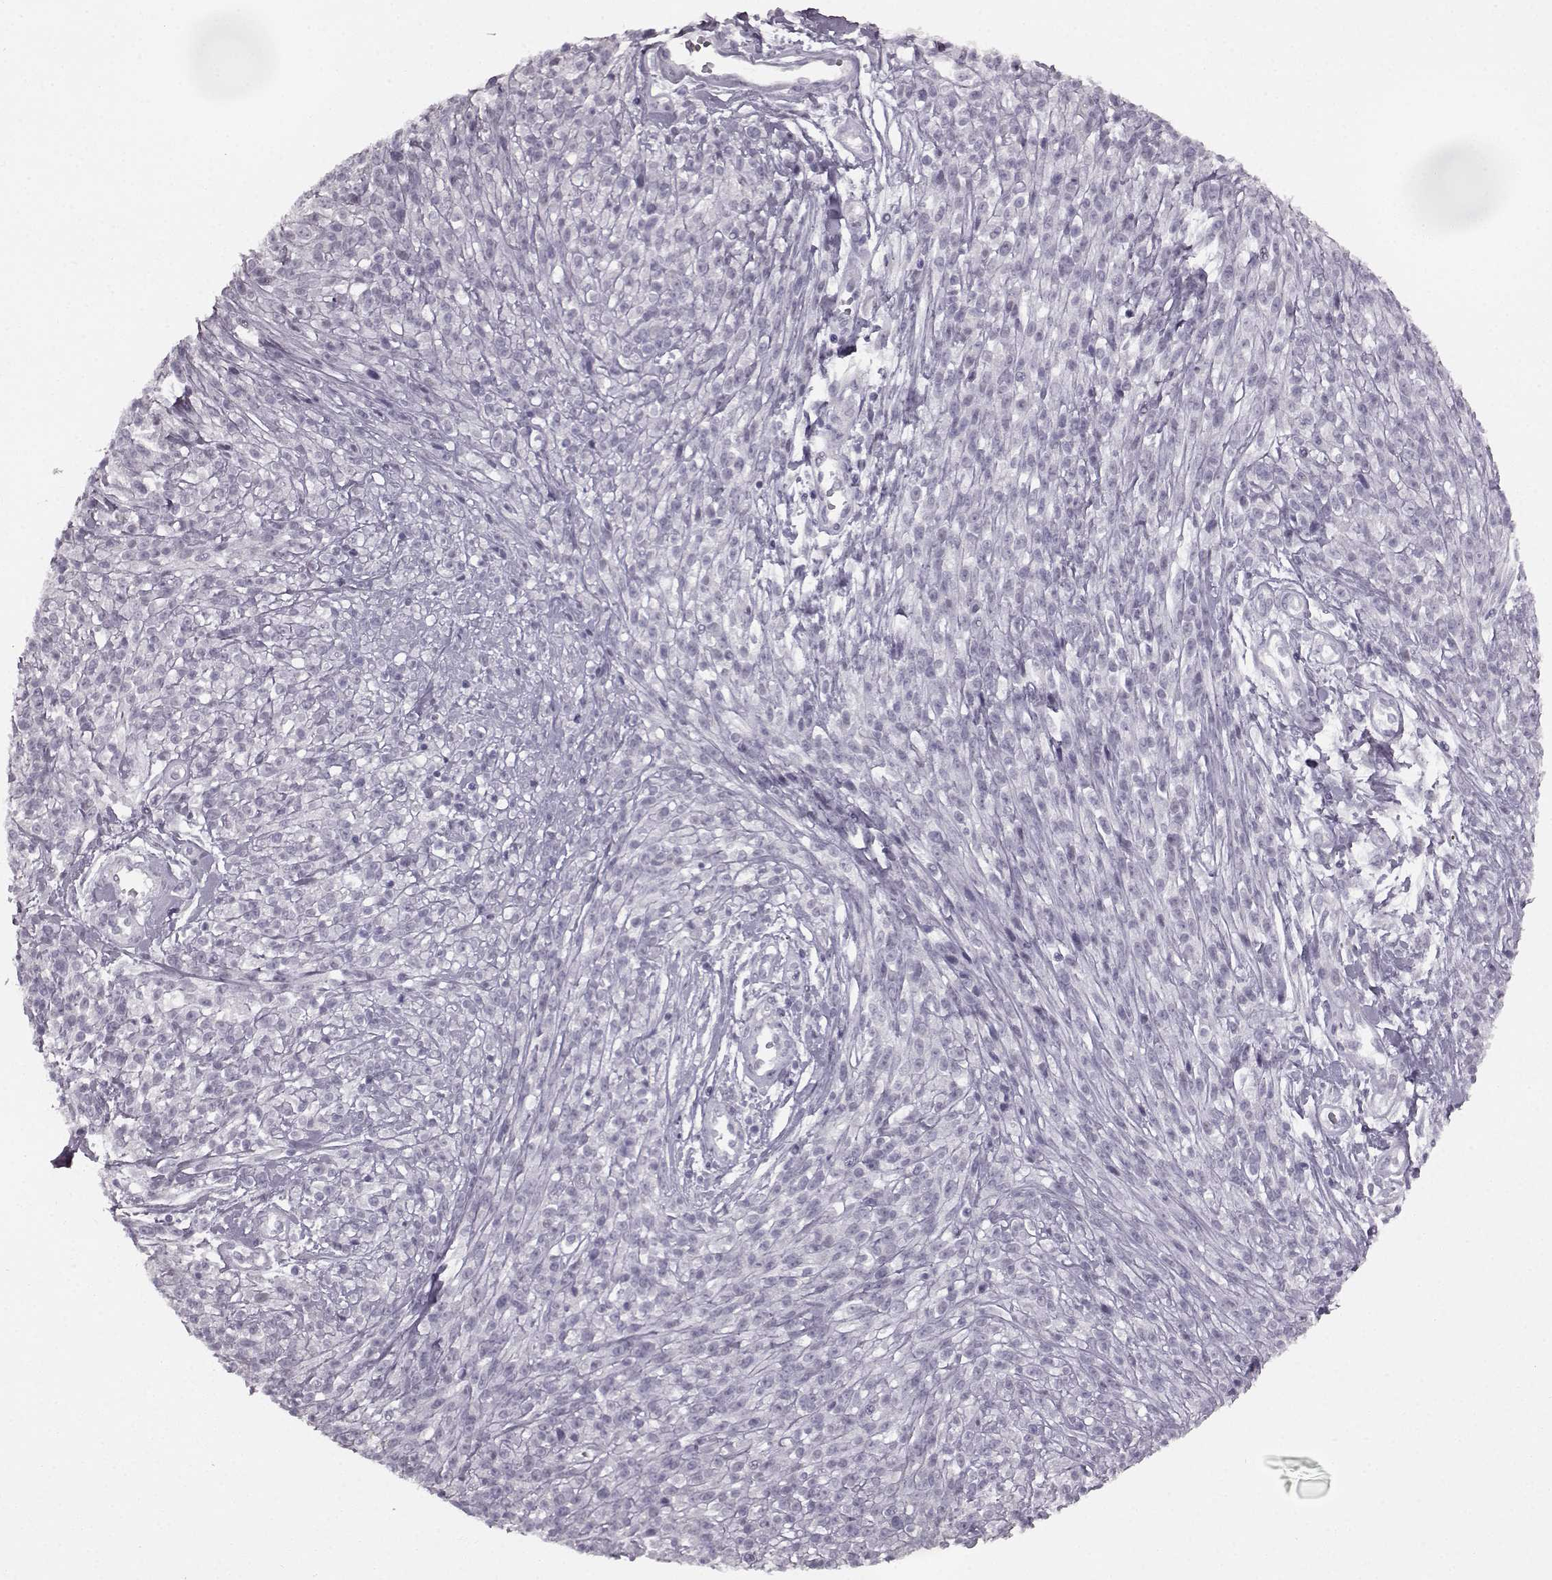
{"staining": {"intensity": "negative", "quantity": "none", "location": "none"}, "tissue": "melanoma", "cell_type": "Tumor cells", "image_type": "cancer", "snomed": [{"axis": "morphology", "description": "Malignant melanoma, NOS"}, {"axis": "topography", "description": "Skin"}, {"axis": "topography", "description": "Skin of trunk"}], "caption": "Photomicrograph shows no significant protein staining in tumor cells of melanoma.", "gene": "SEMG2", "patient": {"sex": "male", "age": 74}}